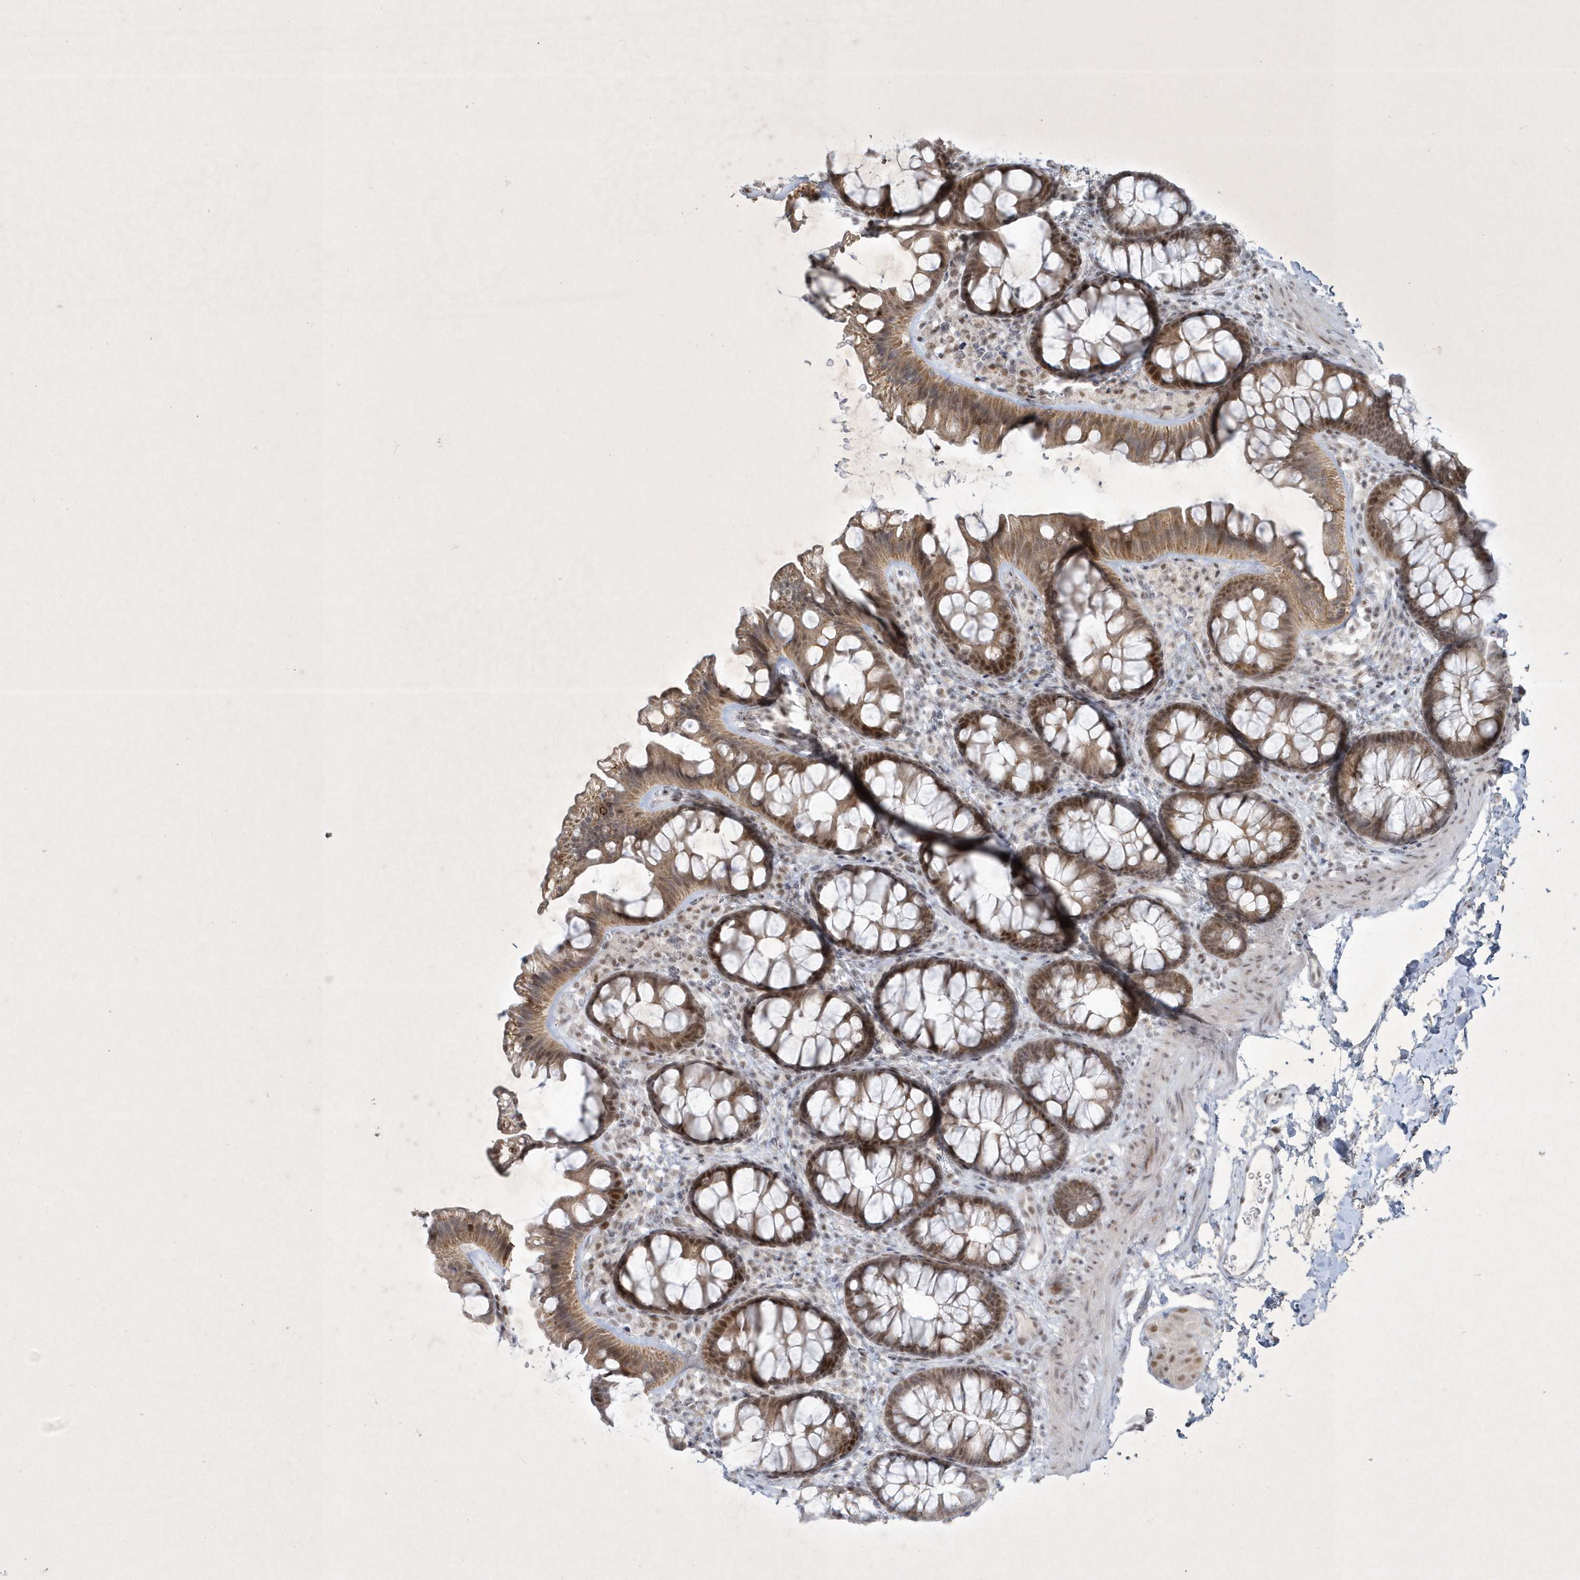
{"staining": {"intensity": "weak", "quantity": ">75%", "location": "cytoplasmic/membranous,nuclear"}, "tissue": "colon", "cell_type": "Endothelial cells", "image_type": "normal", "snomed": [{"axis": "morphology", "description": "Normal tissue, NOS"}, {"axis": "topography", "description": "Colon"}], "caption": "A high-resolution micrograph shows IHC staining of benign colon, which demonstrates weak cytoplasmic/membranous,nuclear staining in about >75% of endothelial cells.", "gene": "ZBTB9", "patient": {"sex": "female", "age": 62}}